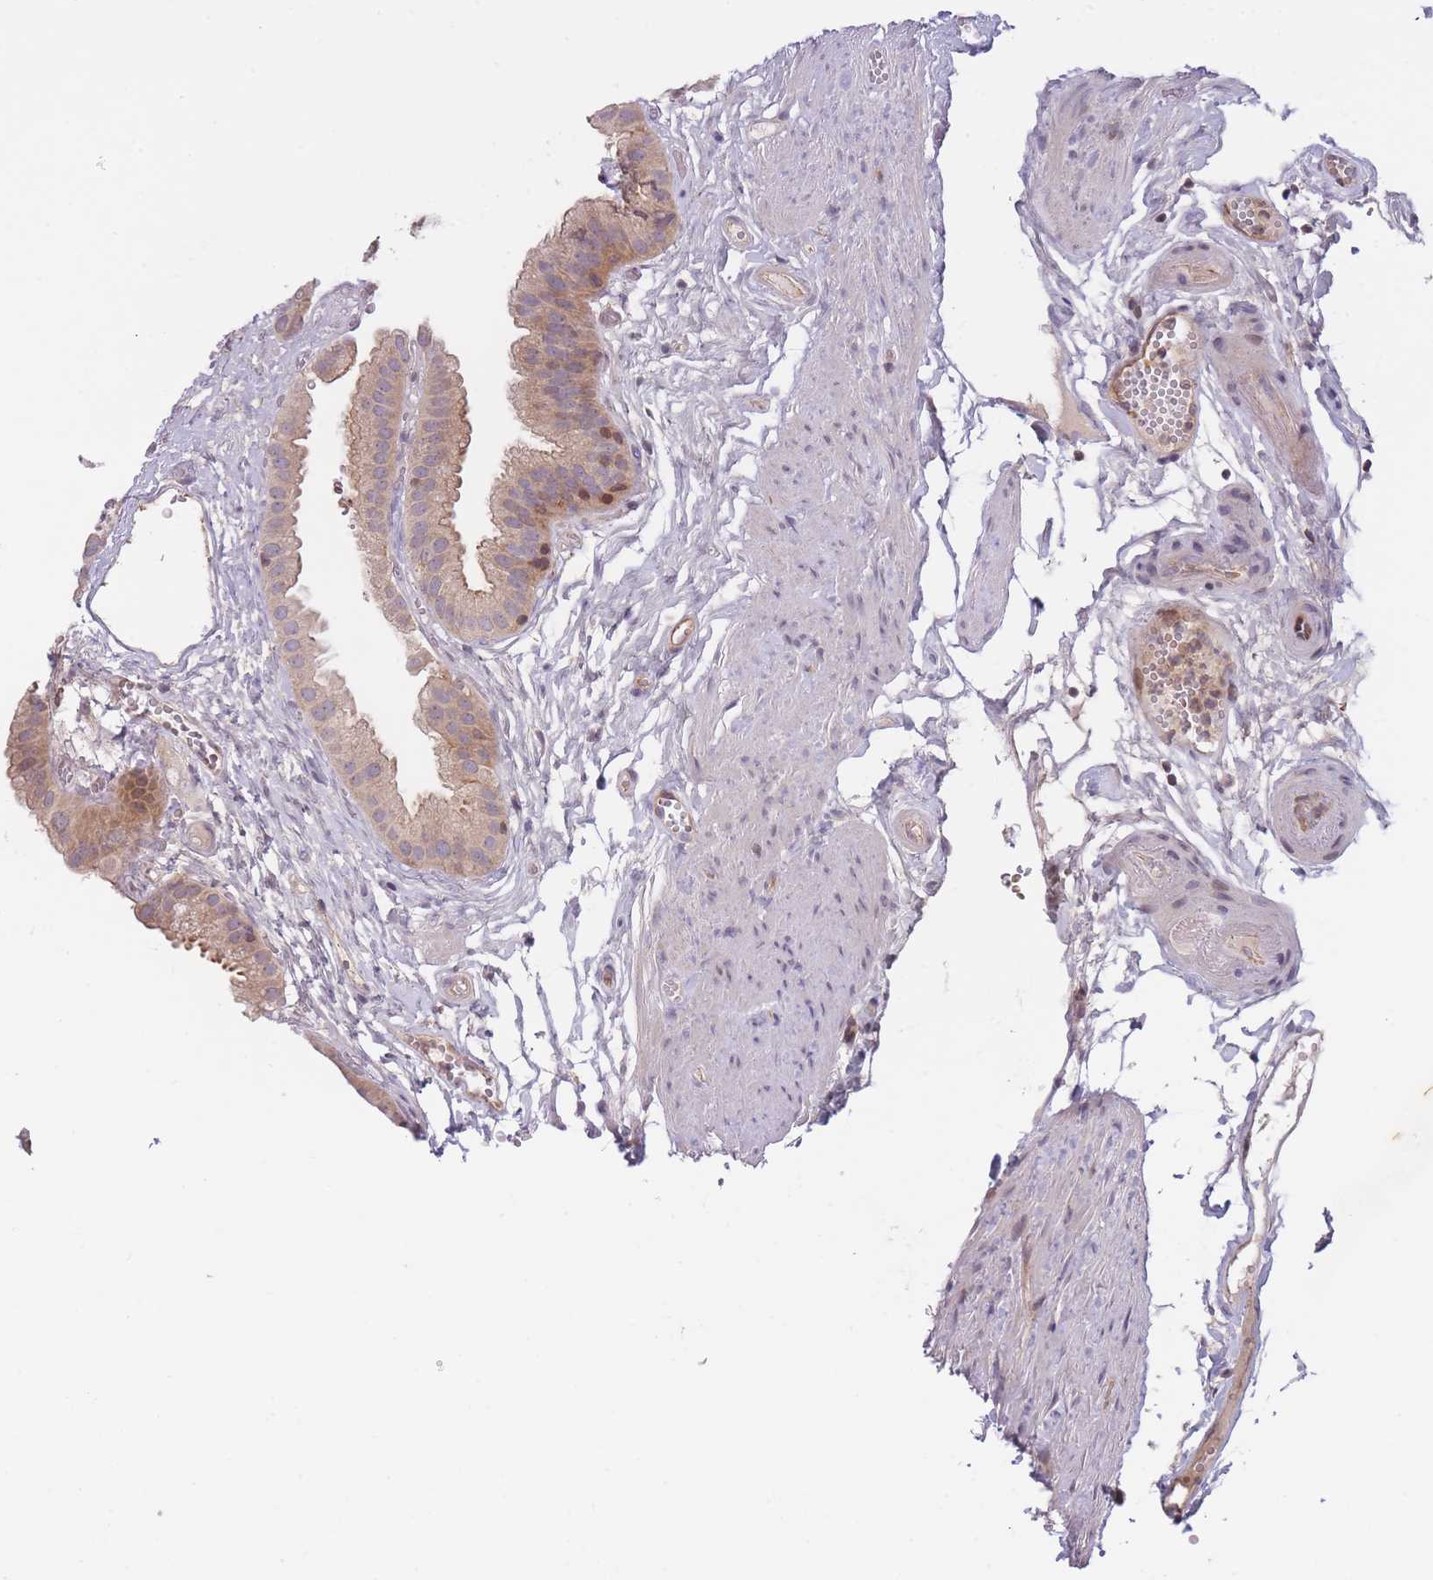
{"staining": {"intensity": "moderate", "quantity": "25%-75%", "location": "cytoplasmic/membranous,nuclear"}, "tissue": "gallbladder", "cell_type": "Glandular cells", "image_type": "normal", "snomed": [{"axis": "morphology", "description": "Normal tissue, NOS"}, {"axis": "topography", "description": "Gallbladder"}], "caption": "IHC histopathology image of benign gallbladder: human gallbladder stained using immunohistochemistry reveals medium levels of moderate protein expression localized specifically in the cytoplasmic/membranous,nuclear of glandular cells, appearing as a cytoplasmic/membranous,nuclear brown color.", "gene": "SLC35F5", "patient": {"sex": "female", "age": 61}}